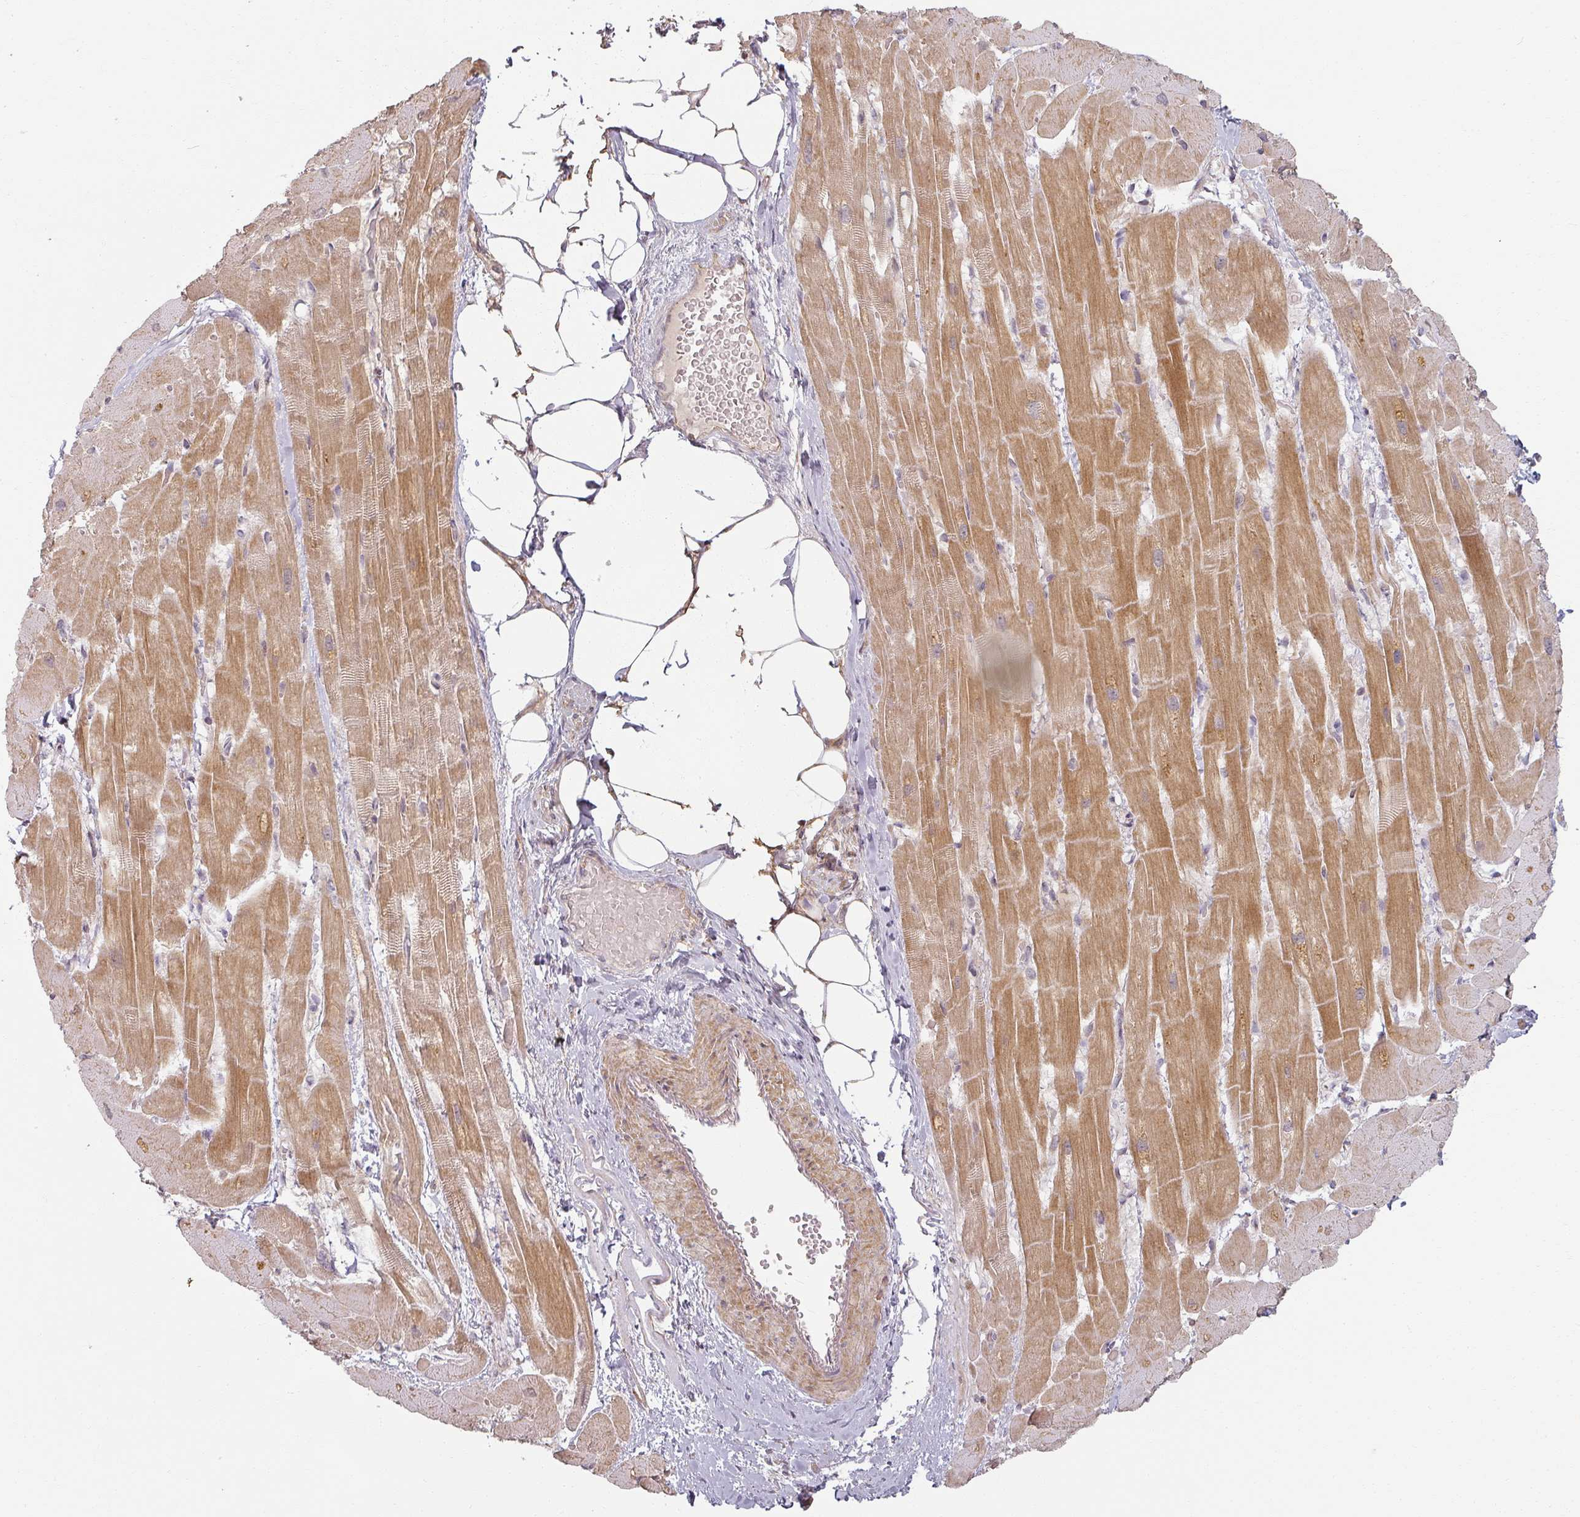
{"staining": {"intensity": "moderate", "quantity": ">75%", "location": "cytoplasmic/membranous"}, "tissue": "heart muscle", "cell_type": "Cardiomyocytes", "image_type": "normal", "snomed": [{"axis": "morphology", "description": "Normal tissue, NOS"}, {"axis": "topography", "description": "Heart"}], "caption": "Normal heart muscle displays moderate cytoplasmic/membranous expression in about >75% of cardiomyocytes Using DAB (brown) and hematoxylin (blue) stains, captured at high magnification using brightfield microscopy..", "gene": "MED19", "patient": {"sex": "male", "age": 37}}